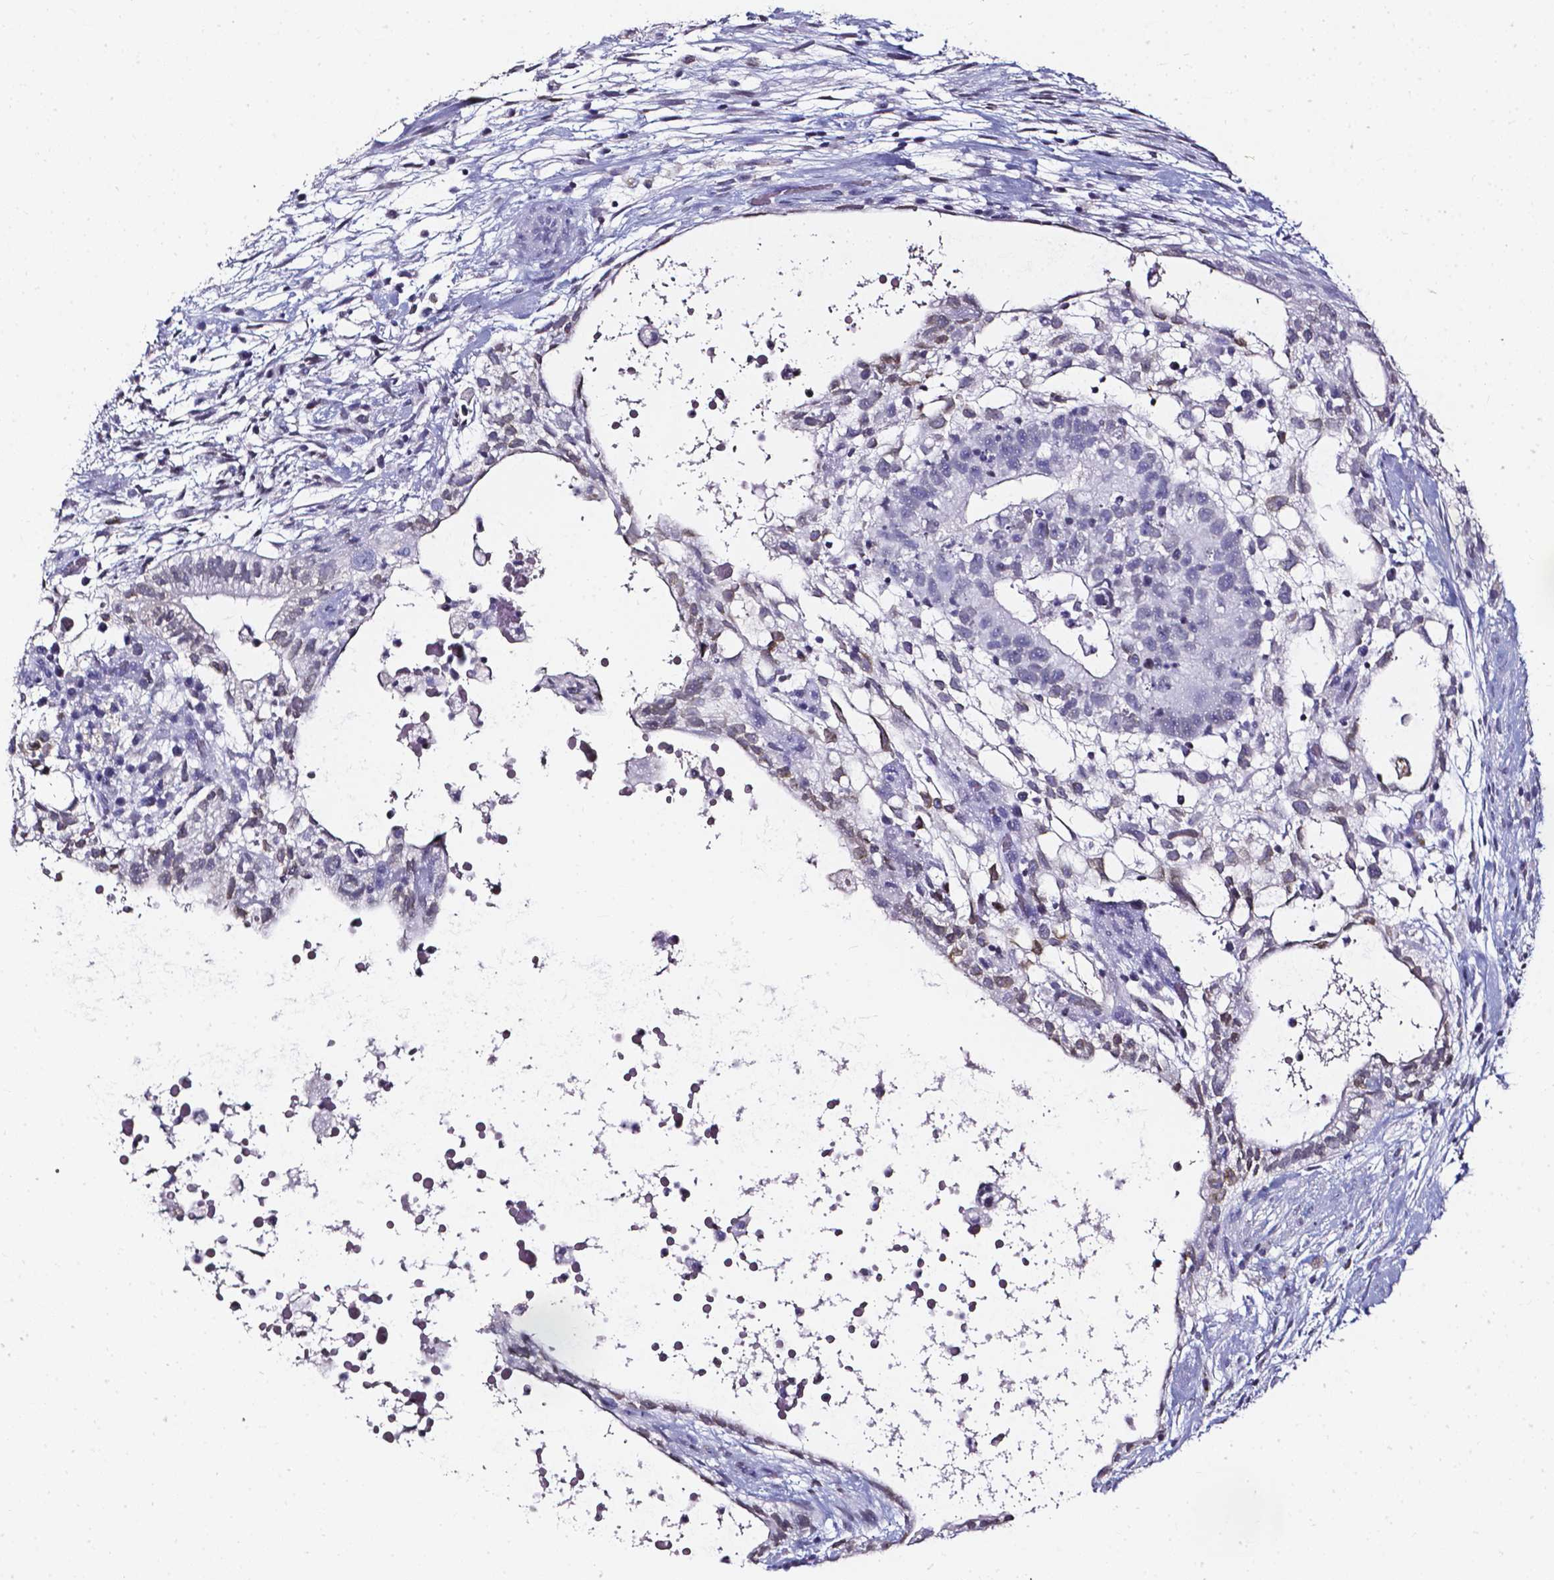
{"staining": {"intensity": "negative", "quantity": "none", "location": "none"}, "tissue": "testis cancer", "cell_type": "Tumor cells", "image_type": "cancer", "snomed": [{"axis": "morphology", "description": "Normal tissue, NOS"}, {"axis": "morphology", "description": "Carcinoma, Embryonal, NOS"}, {"axis": "topography", "description": "Testis"}], "caption": "IHC image of human testis cancer (embryonal carcinoma) stained for a protein (brown), which reveals no positivity in tumor cells. (Stains: DAB (3,3'-diaminobenzidine) immunohistochemistry with hematoxylin counter stain, Microscopy: brightfield microscopy at high magnification).", "gene": "AKR1B10", "patient": {"sex": "male", "age": 32}}